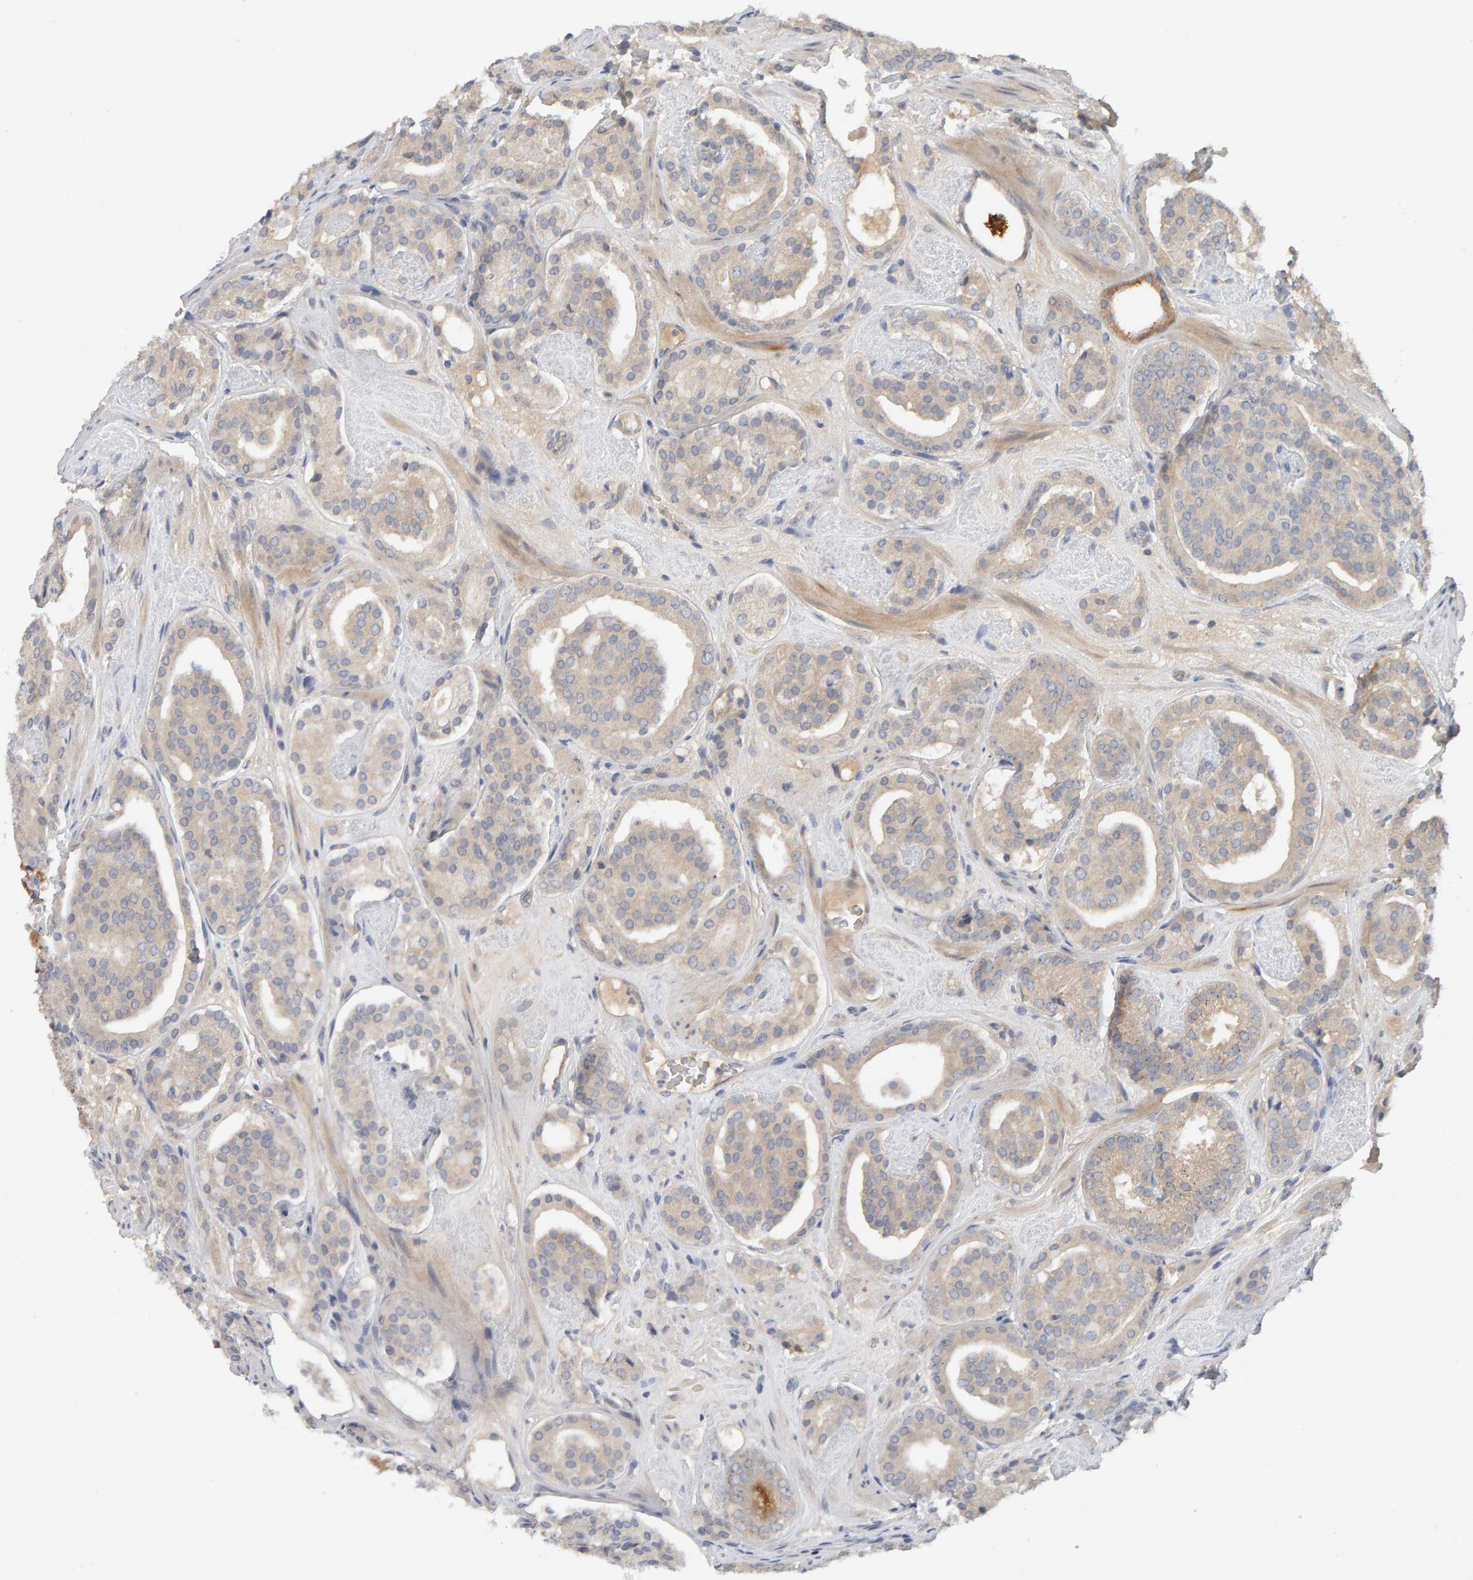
{"staining": {"intensity": "moderate", "quantity": "25%-75%", "location": "cytoplasmic/membranous,nuclear"}, "tissue": "prostate cancer", "cell_type": "Tumor cells", "image_type": "cancer", "snomed": [{"axis": "morphology", "description": "Adenocarcinoma, Low grade"}, {"axis": "topography", "description": "Prostate"}], "caption": "Prostate cancer tissue displays moderate cytoplasmic/membranous and nuclear expression in approximately 25%-75% of tumor cells, visualized by immunohistochemistry. The staining is performed using DAB brown chromogen to label protein expression. The nuclei are counter-stained blue using hematoxylin.", "gene": "PPP1R16A", "patient": {"sex": "male", "age": 69}}